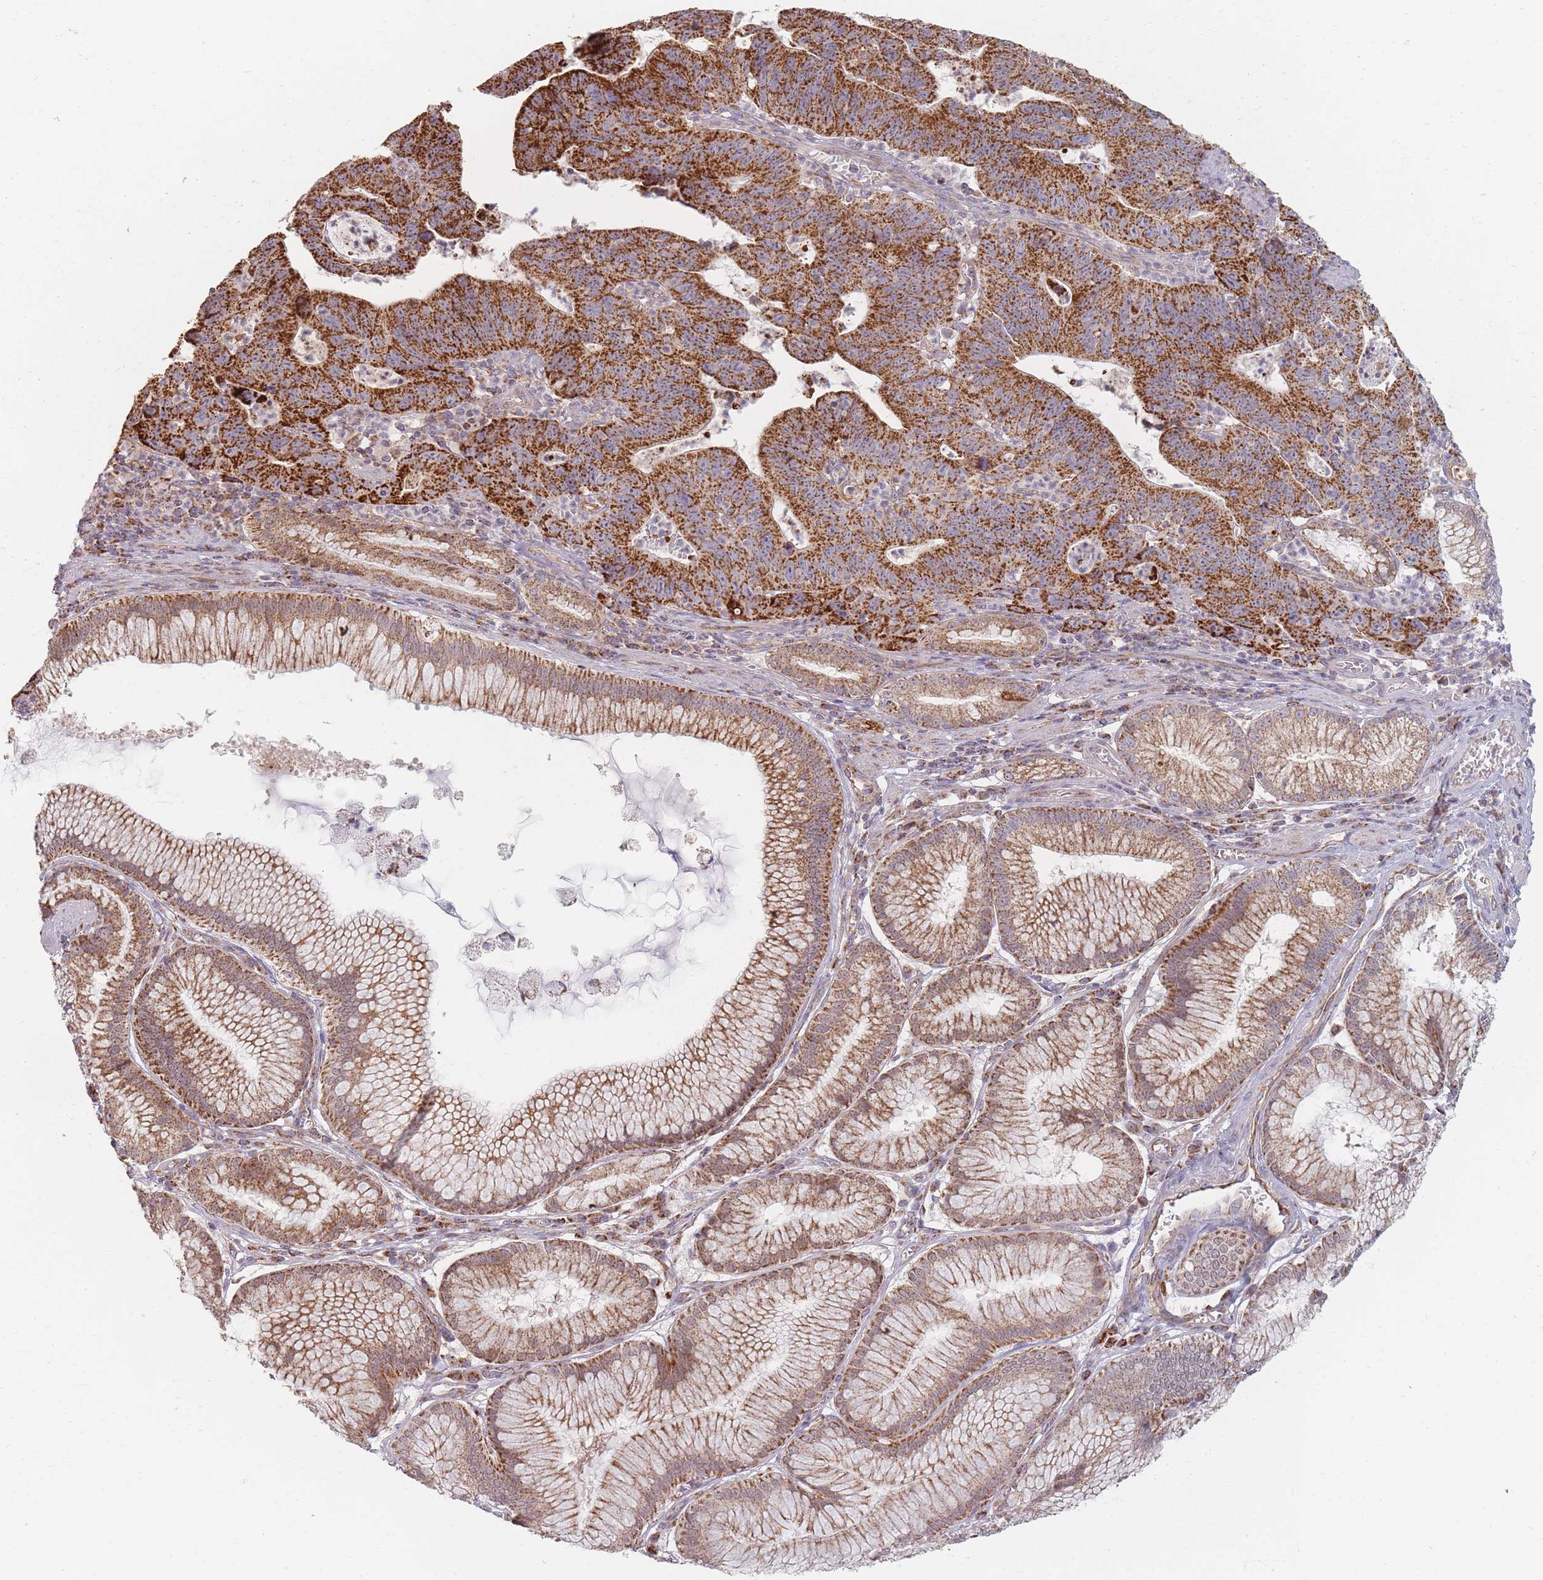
{"staining": {"intensity": "strong", "quantity": ">75%", "location": "cytoplasmic/membranous"}, "tissue": "stomach cancer", "cell_type": "Tumor cells", "image_type": "cancer", "snomed": [{"axis": "morphology", "description": "Adenocarcinoma, NOS"}, {"axis": "topography", "description": "Stomach"}], "caption": "A brown stain shows strong cytoplasmic/membranous staining of a protein in stomach cancer (adenocarcinoma) tumor cells.", "gene": "ESRP2", "patient": {"sex": "male", "age": 59}}